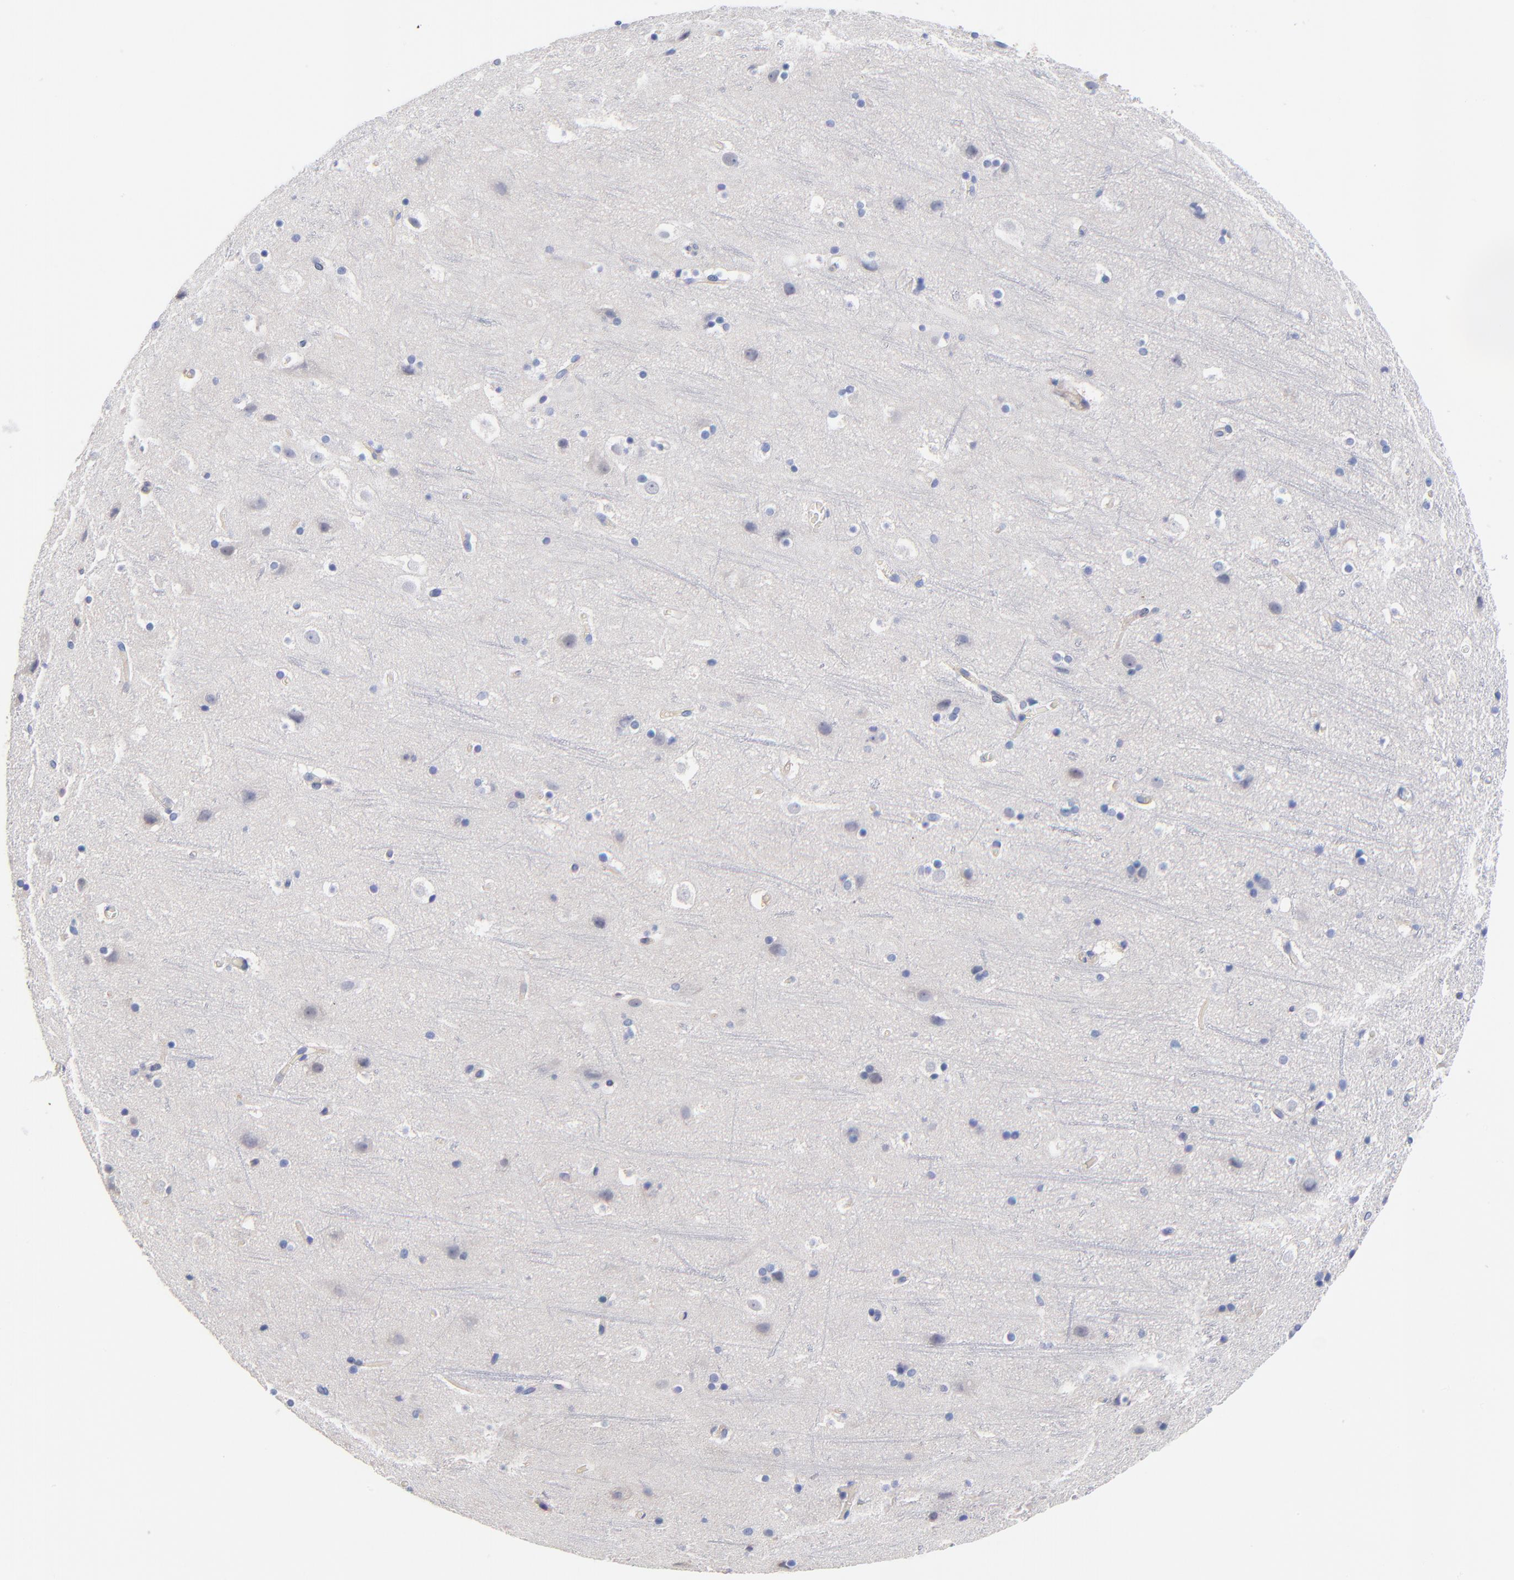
{"staining": {"intensity": "negative", "quantity": "none", "location": "none"}, "tissue": "cerebral cortex", "cell_type": "Endothelial cells", "image_type": "normal", "snomed": [{"axis": "morphology", "description": "Normal tissue, NOS"}, {"axis": "topography", "description": "Cerebral cortex"}], "caption": "This is a photomicrograph of immunohistochemistry (IHC) staining of benign cerebral cortex, which shows no positivity in endothelial cells.", "gene": "SLC44A2", "patient": {"sex": "male", "age": 45}}